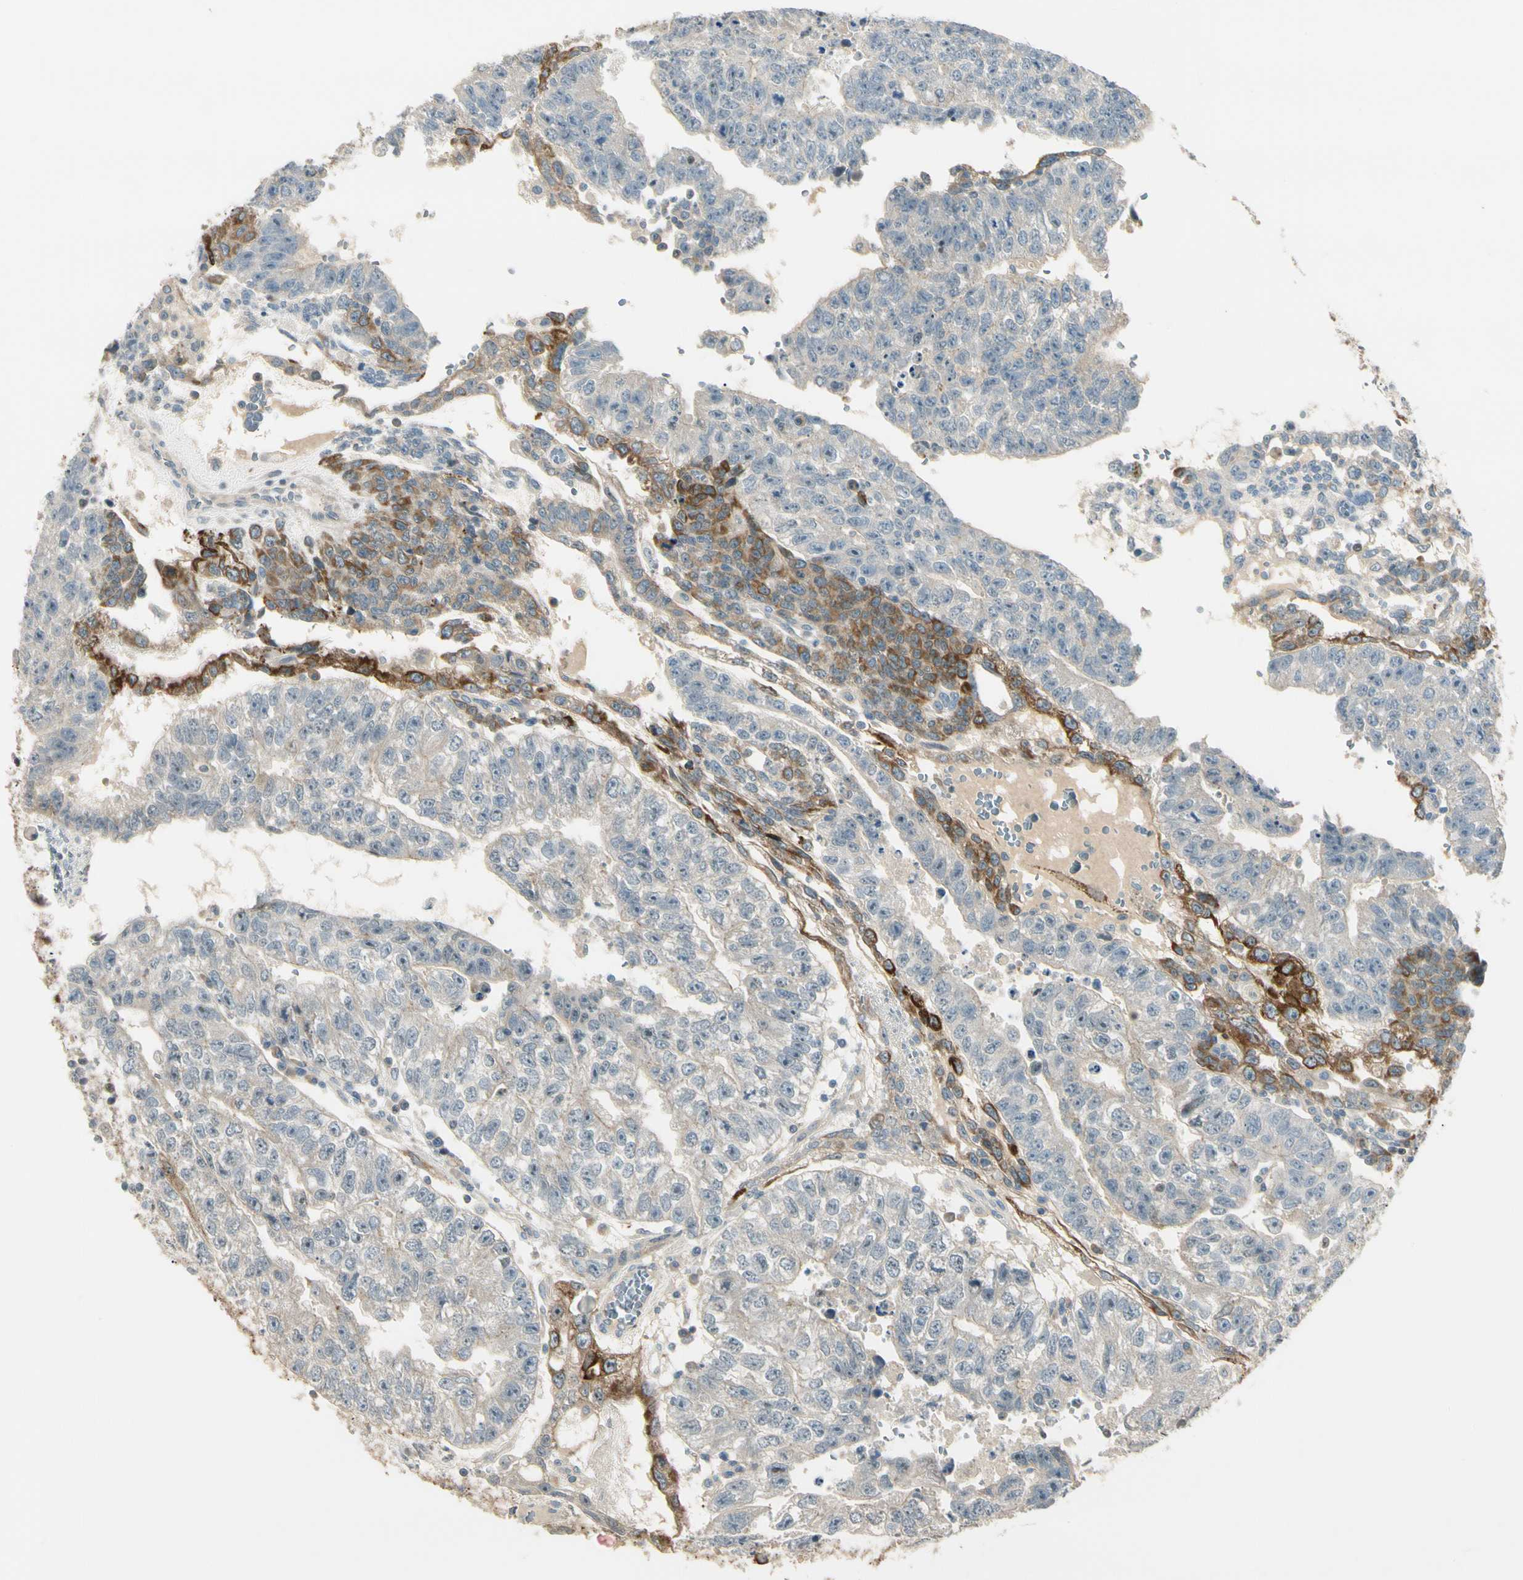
{"staining": {"intensity": "weak", "quantity": "<25%", "location": "cytoplasmic/membranous"}, "tissue": "testis cancer", "cell_type": "Tumor cells", "image_type": "cancer", "snomed": [{"axis": "morphology", "description": "Seminoma, NOS"}, {"axis": "morphology", "description": "Carcinoma, Embryonal, NOS"}, {"axis": "topography", "description": "Testis"}], "caption": "Histopathology image shows no significant protein expression in tumor cells of testis cancer.", "gene": "P3H2", "patient": {"sex": "male", "age": 52}}